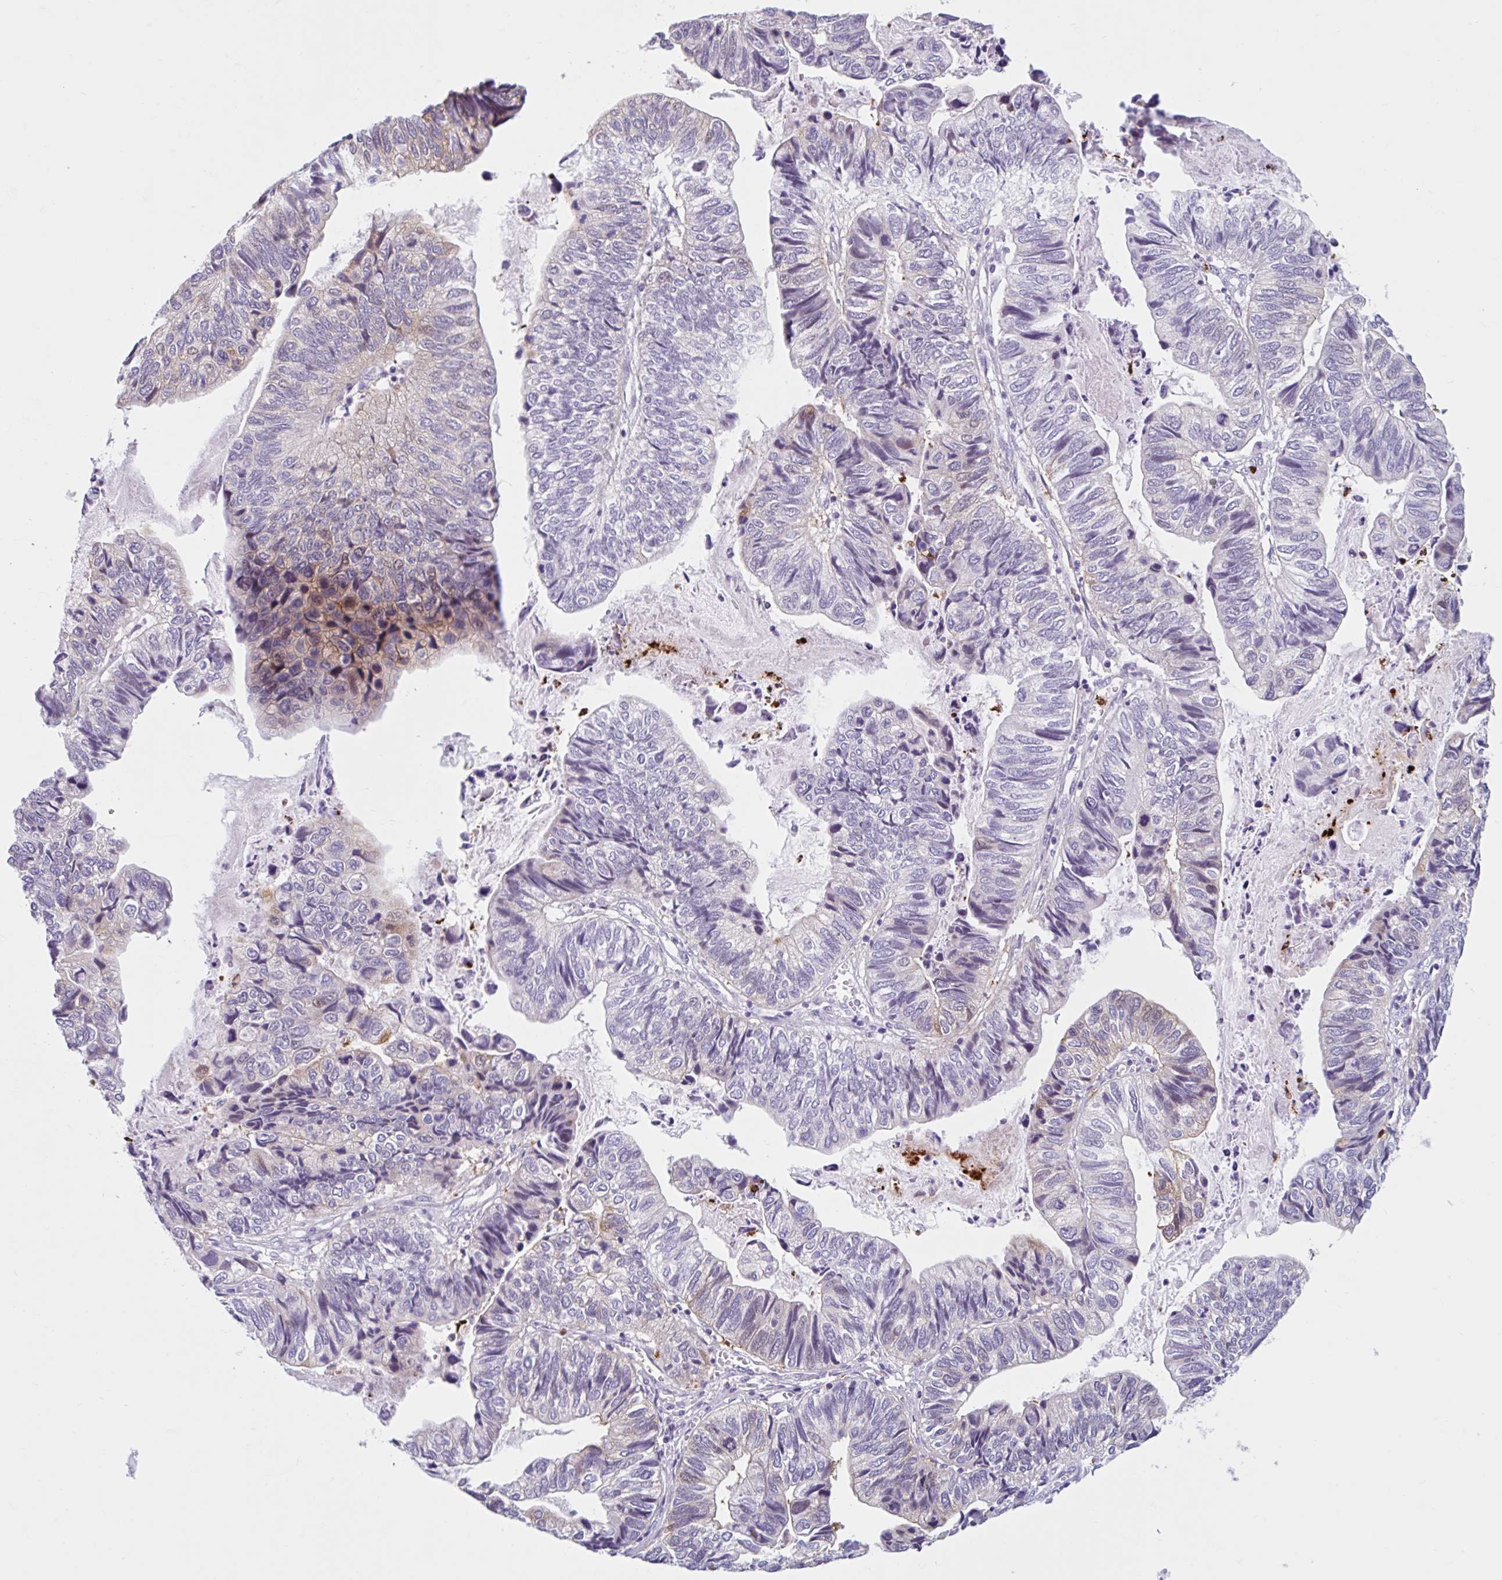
{"staining": {"intensity": "moderate", "quantity": "<25%", "location": "cytoplasmic/membranous"}, "tissue": "stomach cancer", "cell_type": "Tumor cells", "image_type": "cancer", "snomed": [{"axis": "morphology", "description": "Adenocarcinoma, NOS"}, {"axis": "topography", "description": "Stomach, upper"}], "caption": "The micrograph exhibits staining of stomach cancer (adenocarcinoma), revealing moderate cytoplasmic/membranous protein positivity (brown color) within tumor cells.", "gene": "CEP120", "patient": {"sex": "female", "age": 67}}